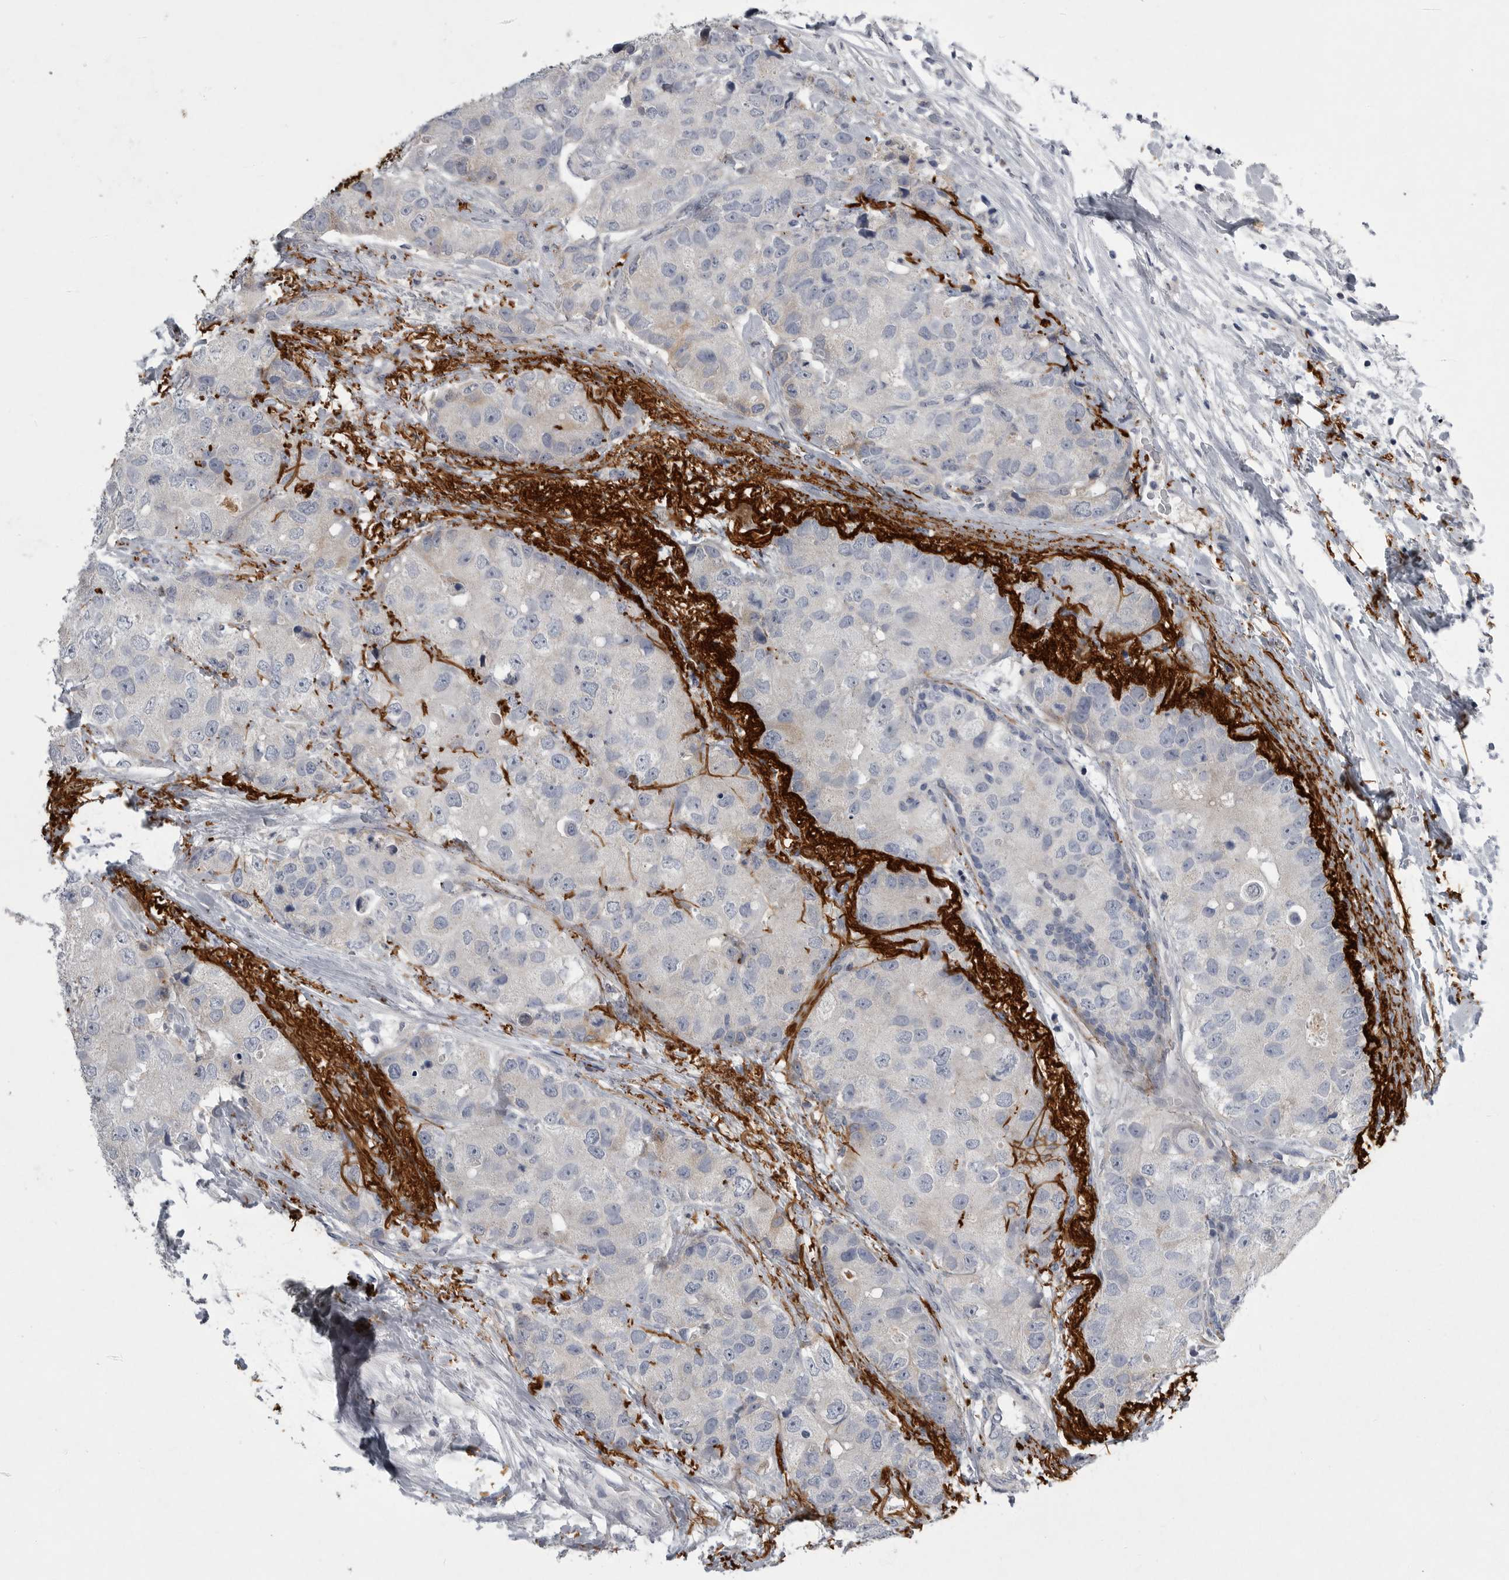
{"staining": {"intensity": "negative", "quantity": "none", "location": "none"}, "tissue": "breast cancer", "cell_type": "Tumor cells", "image_type": "cancer", "snomed": [{"axis": "morphology", "description": "Duct carcinoma"}, {"axis": "topography", "description": "Breast"}], "caption": "A high-resolution image shows IHC staining of breast cancer (infiltrating ductal carcinoma), which reveals no significant staining in tumor cells. (Immunohistochemistry (ihc), brightfield microscopy, high magnification).", "gene": "CRP", "patient": {"sex": "female", "age": 62}}